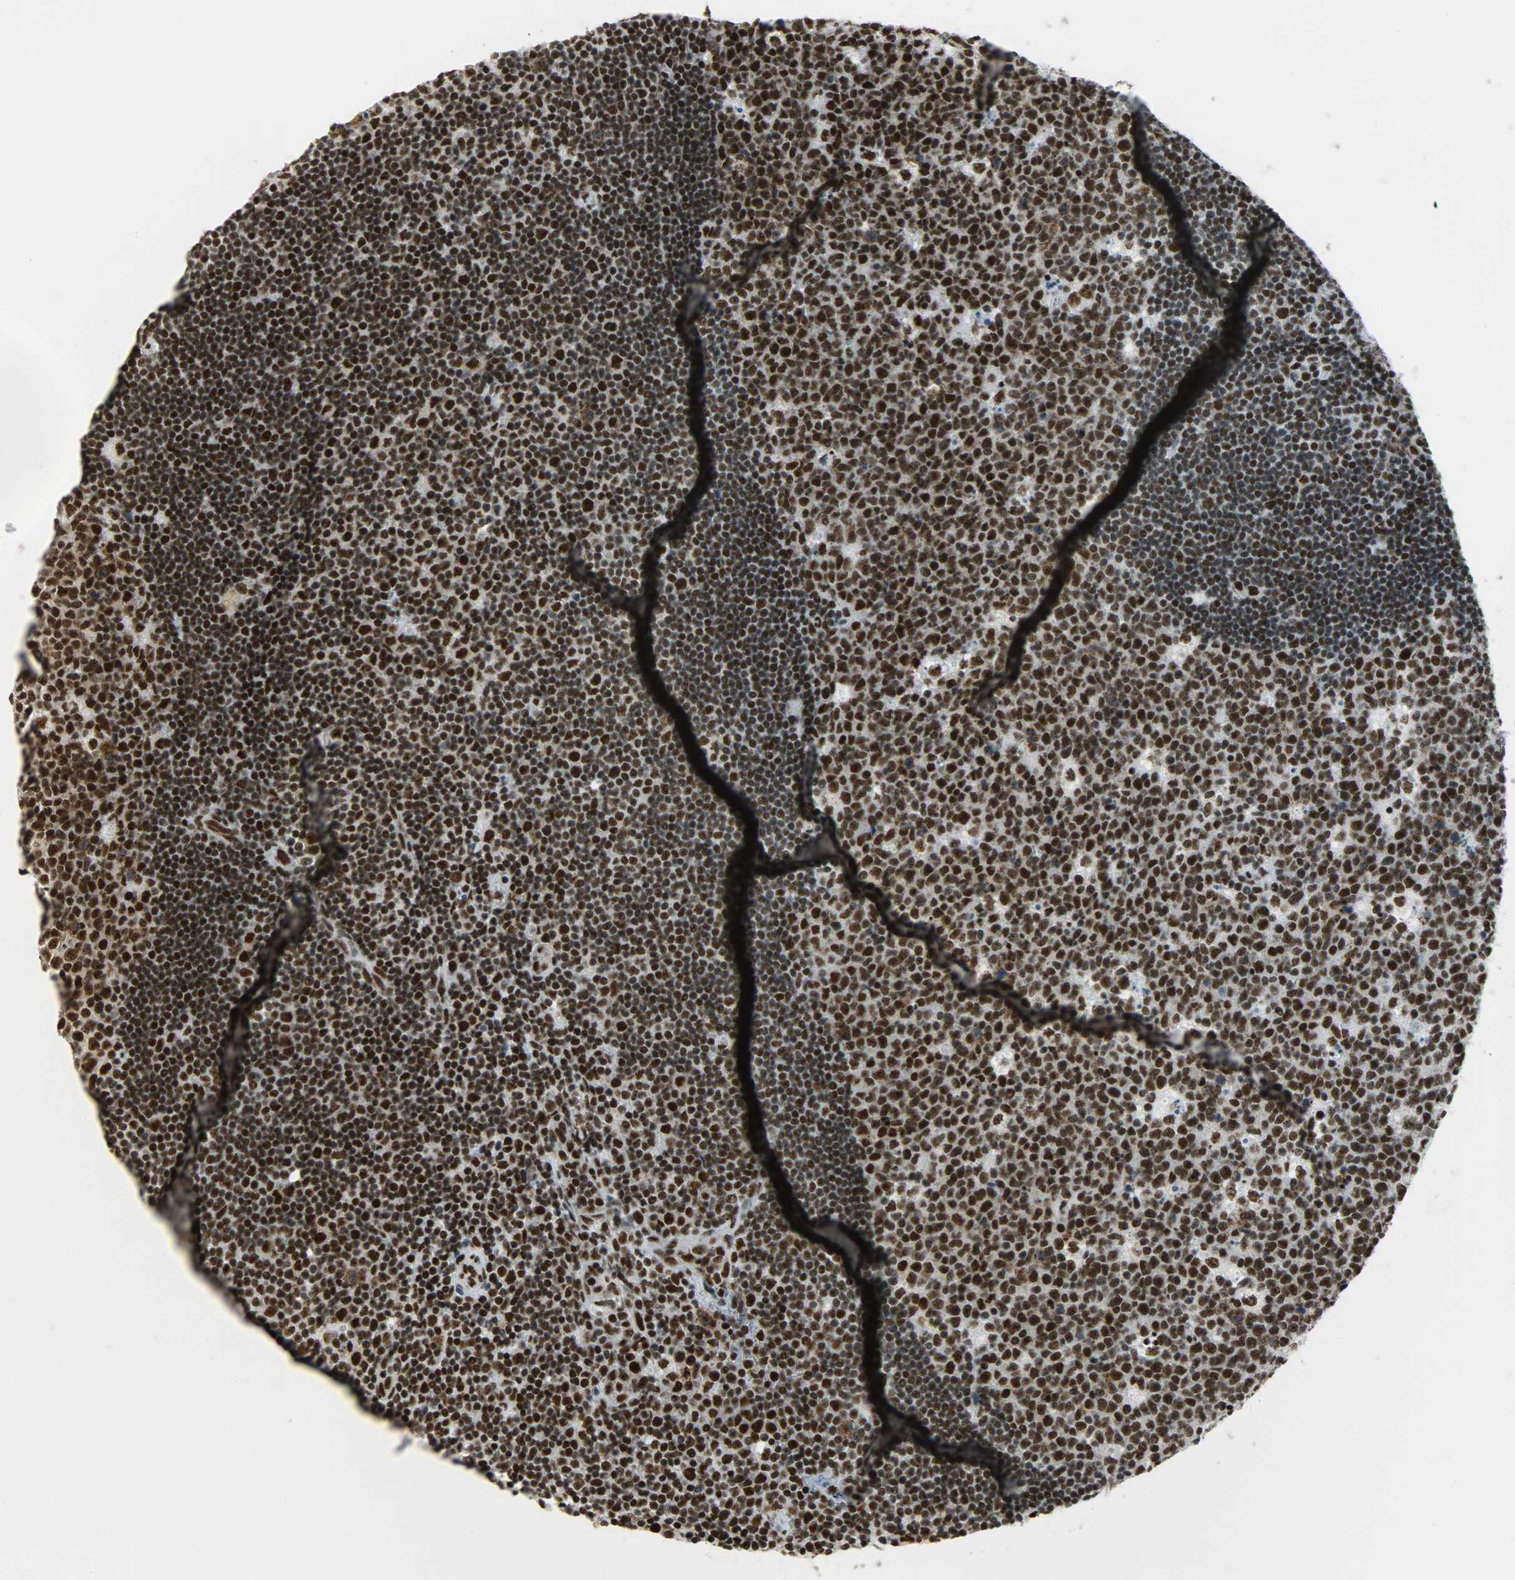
{"staining": {"intensity": "strong", "quantity": ">75%", "location": "cytoplasmic/membranous,nuclear"}, "tissue": "lymph node", "cell_type": "Germinal center cells", "image_type": "normal", "snomed": [{"axis": "morphology", "description": "Normal tissue, NOS"}, {"axis": "topography", "description": "Lymph node"}, {"axis": "topography", "description": "Salivary gland"}], "caption": "Germinal center cells reveal high levels of strong cytoplasmic/membranous,nuclear staining in approximately >75% of cells in benign human lymph node. Nuclei are stained in blue.", "gene": "SNRPA", "patient": {"sex": "male", "age": 8}}